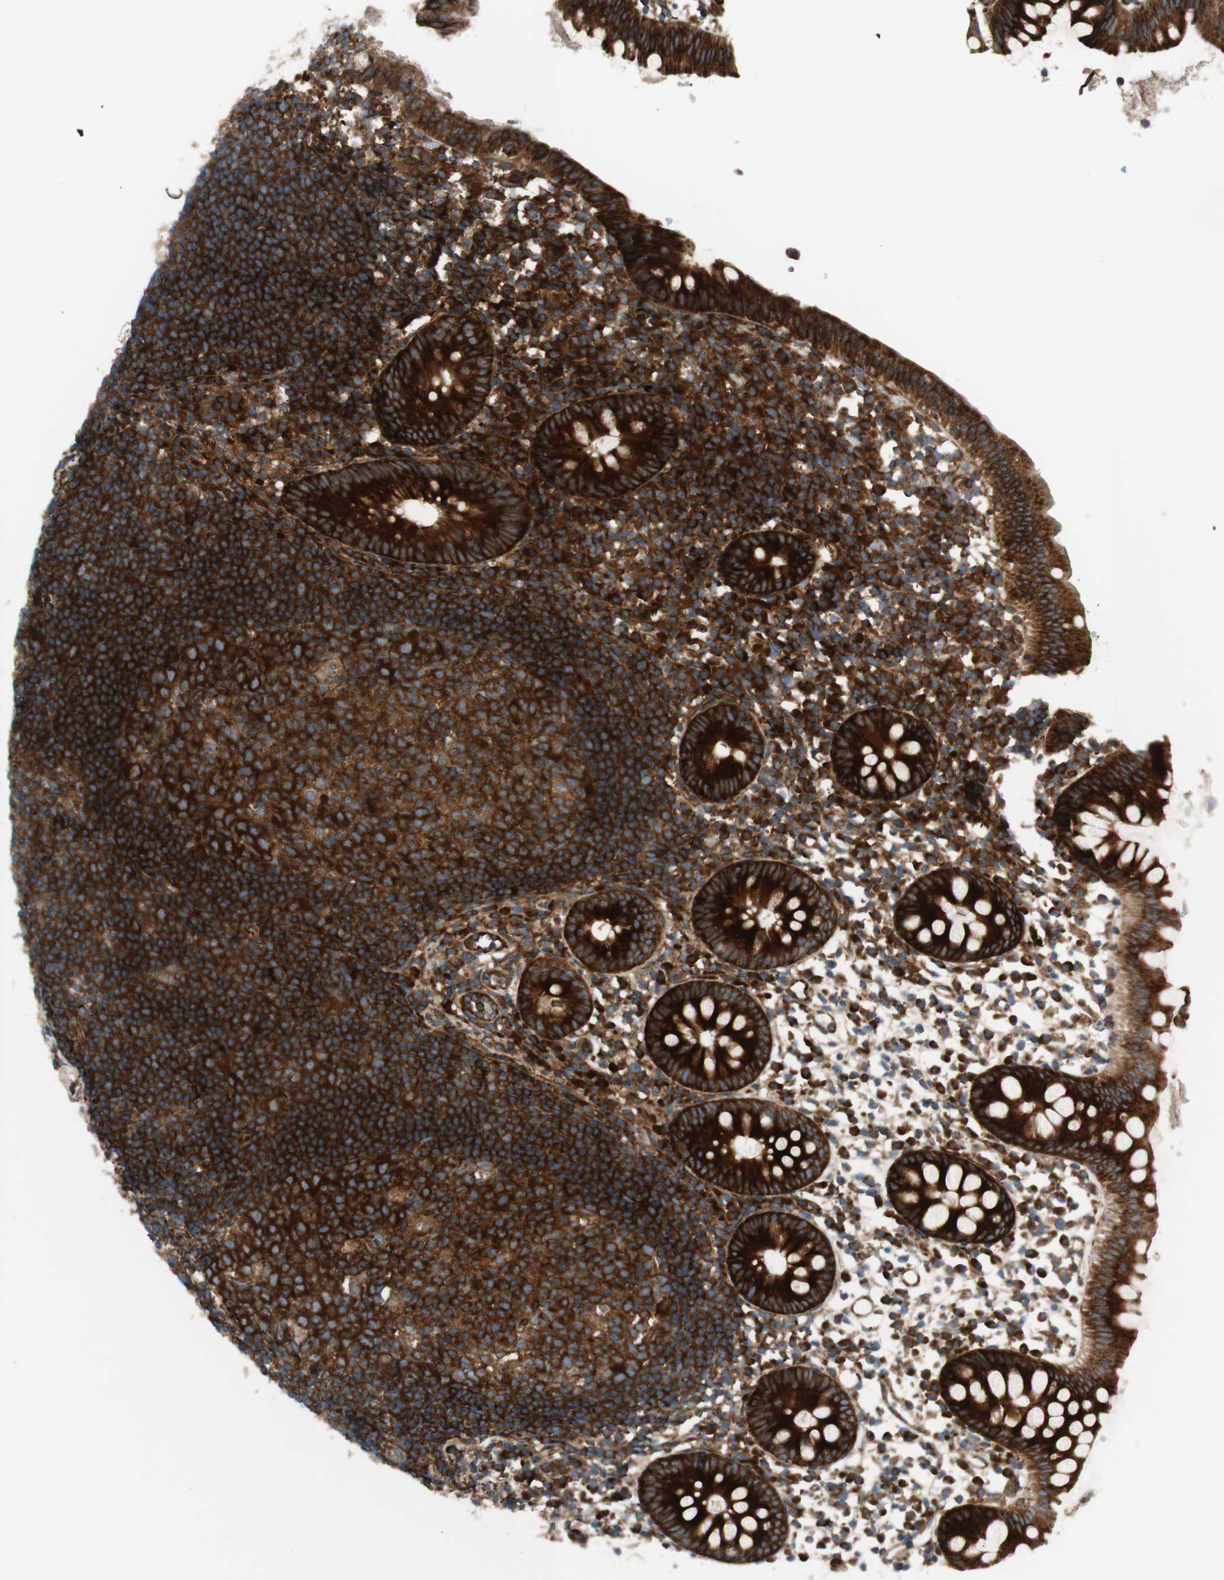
{"staining": {"intensity": "strong", "quantity": ">75%", "location": "cytoplasmic/membranous"}, "tissue": "appendix", "cell_type": "Glandular cells", "image_type": "normal", "snomed": [{"axis": "morphology", "description": "Normal tissue, NOS"}, {"axis": "topography", "description": "Appendix"}], "caption": "Immunohistochemical staining of benign appendix exhibits high levels of strong cytoplasmic/membranous expression in approximately >75% of glandular cells.", "gene": "CCN4", "patient": {"sex": "female", "age": 20}}